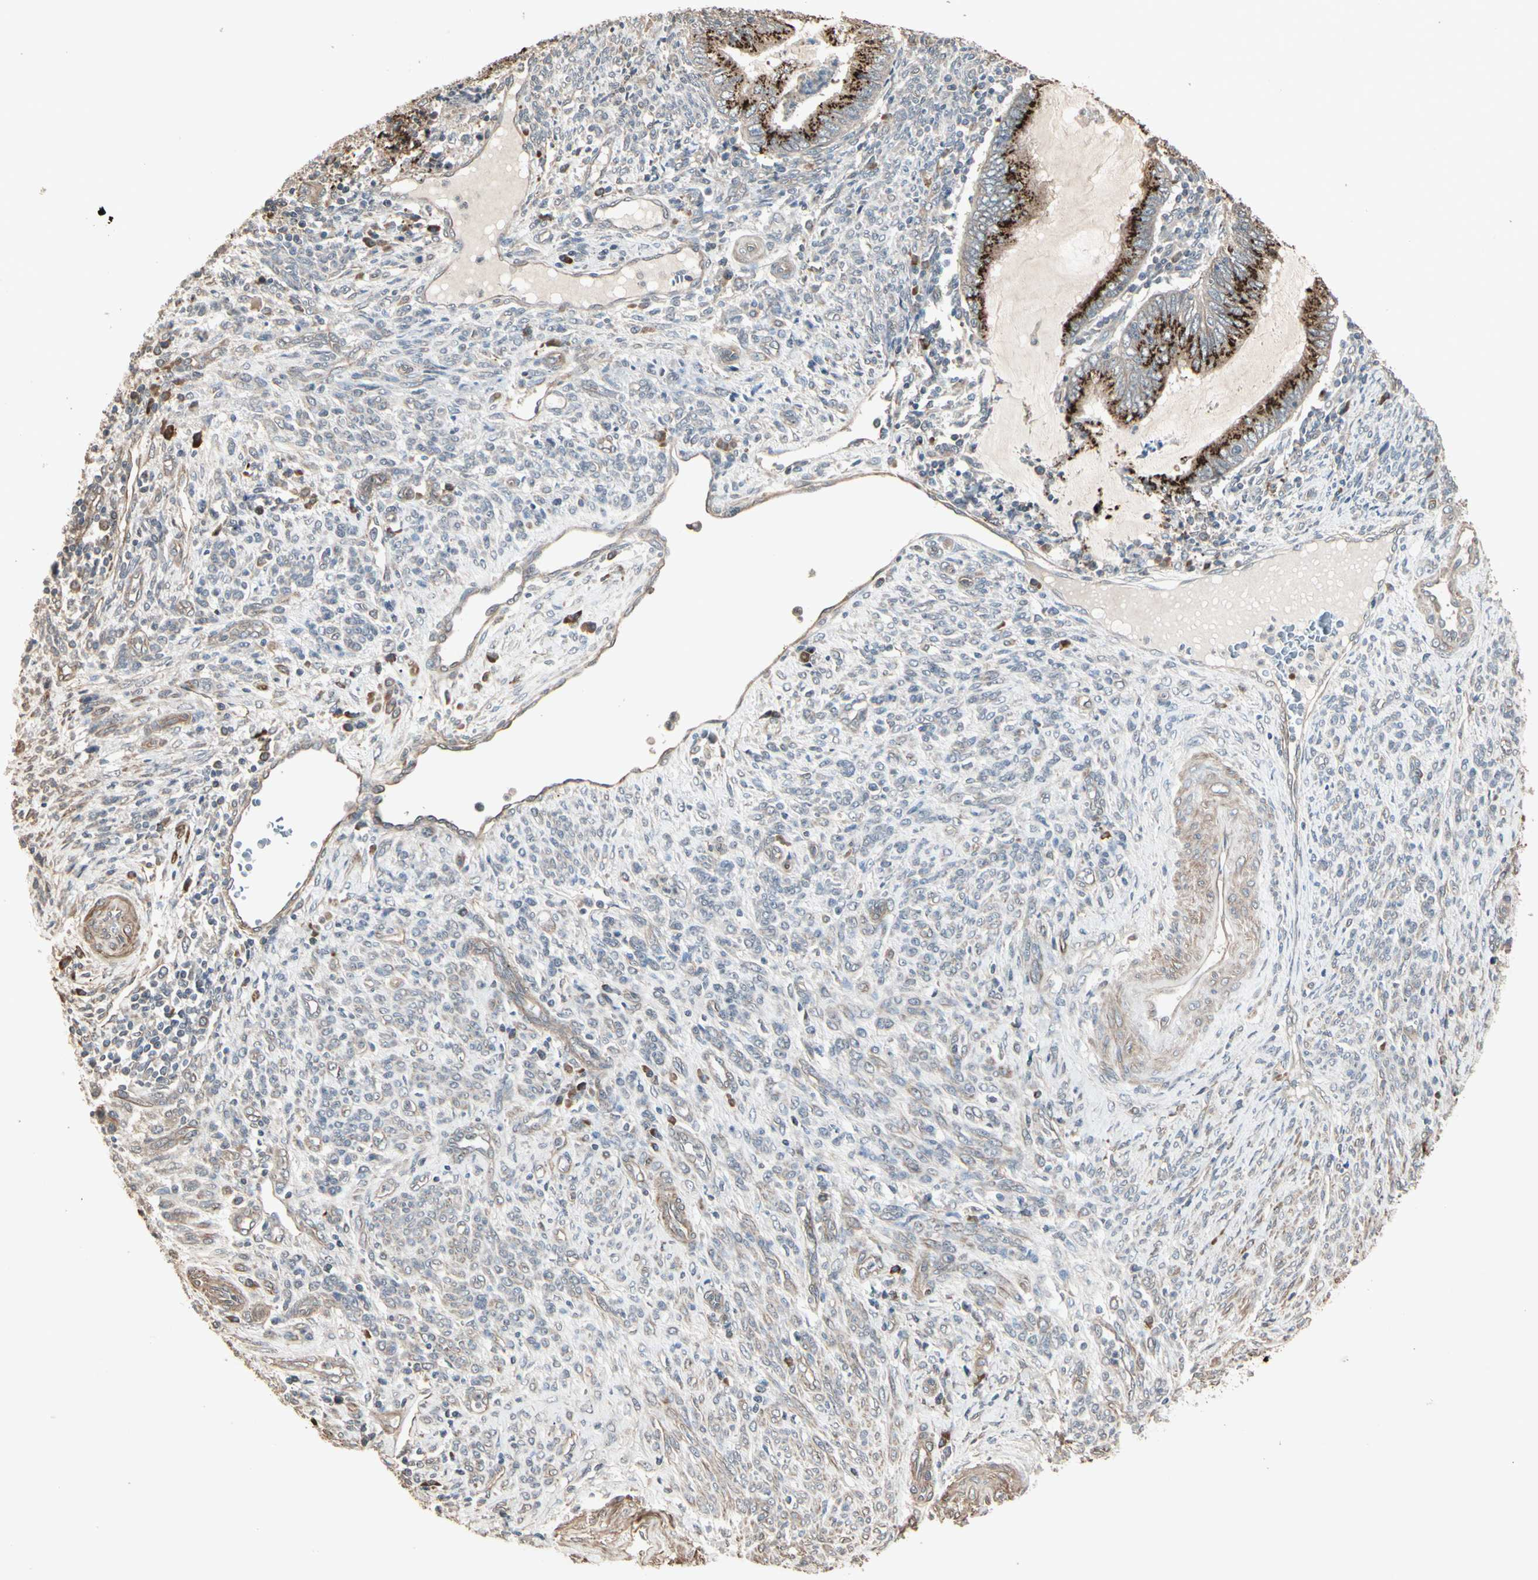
{"staining": {"intensity": "strong", "quantity": ">75%", "location": "cytoplasmic/membranous"}, "tissue": "endometrial cancer", "cell_type": "Tumor cells", "image_type": "cancer", "snomed": [{"axis": "morphology", "description": "Adenocarcinoma, NOS"}, {"axis": "topography", "description": "Uterus"}, {"axis": "topography", "description": "Endometrium"}], "caption": "Endometrial adenocarcinoma stained with a brown dye exhibits strong cytoplasmic/membranous positive staining in about >75% of tumor cells.", "gene": "GALNT3", "patient": {"sex": "female", "age": 70}}